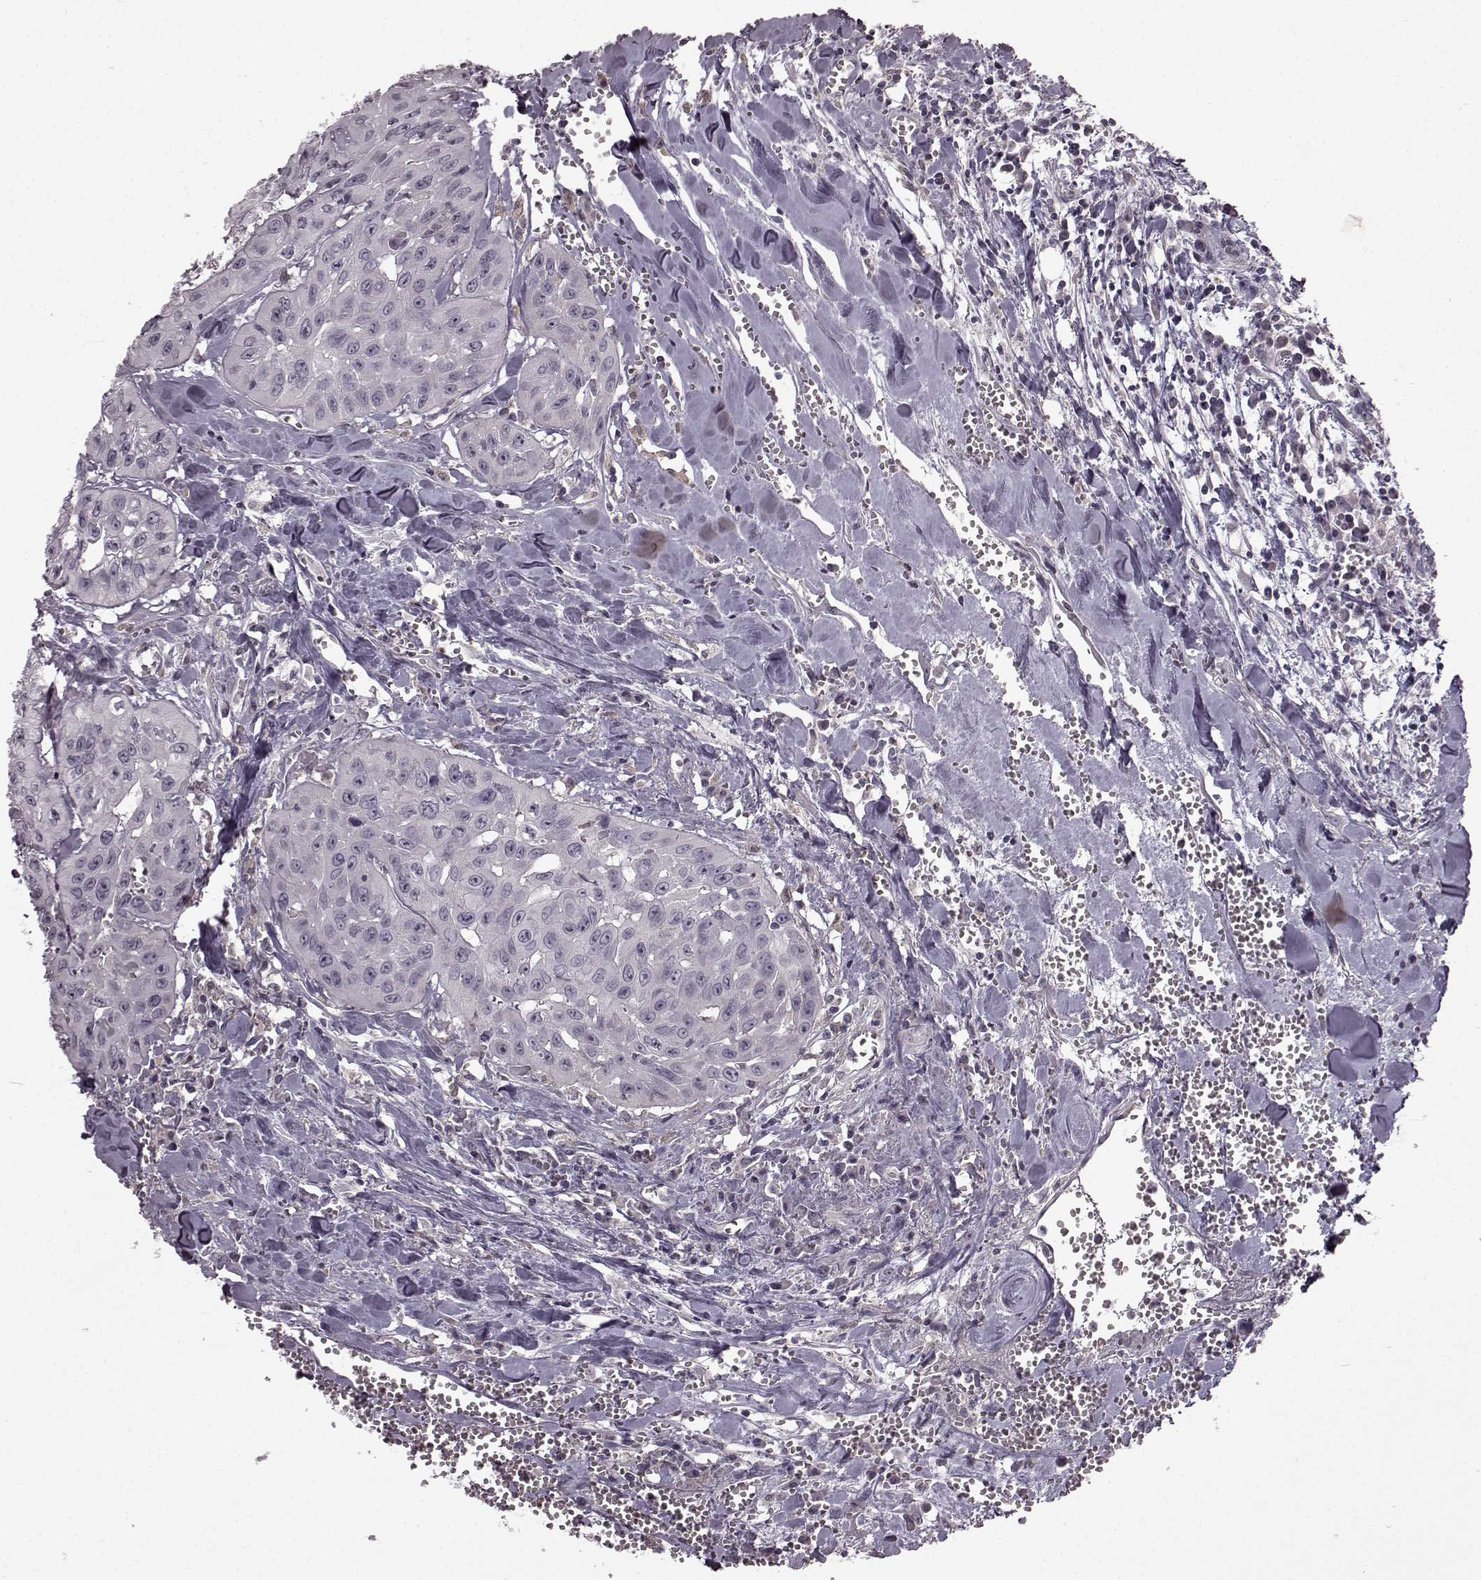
{"staining": {"intensity": "negative", "quantity": "none", "location": "none"}, "tissue": "head and neck cancer", "cell_type": "Tumor cells", "image_type": "cancer", "snomed": [{"axis": "morphology", "description": "Adenocarcinoma, NOS"}, {"axis": "topography", "description": "Head-Neck"}], "caption": "An immunohistochemistry micrograph of adenocarcinoma (head and neck) is shown. There is no staining in tumor cells of adenocarcinoma (head and neck).", "gene": "B3GNT6", "patient": {"sex": "male", "age": 73}}